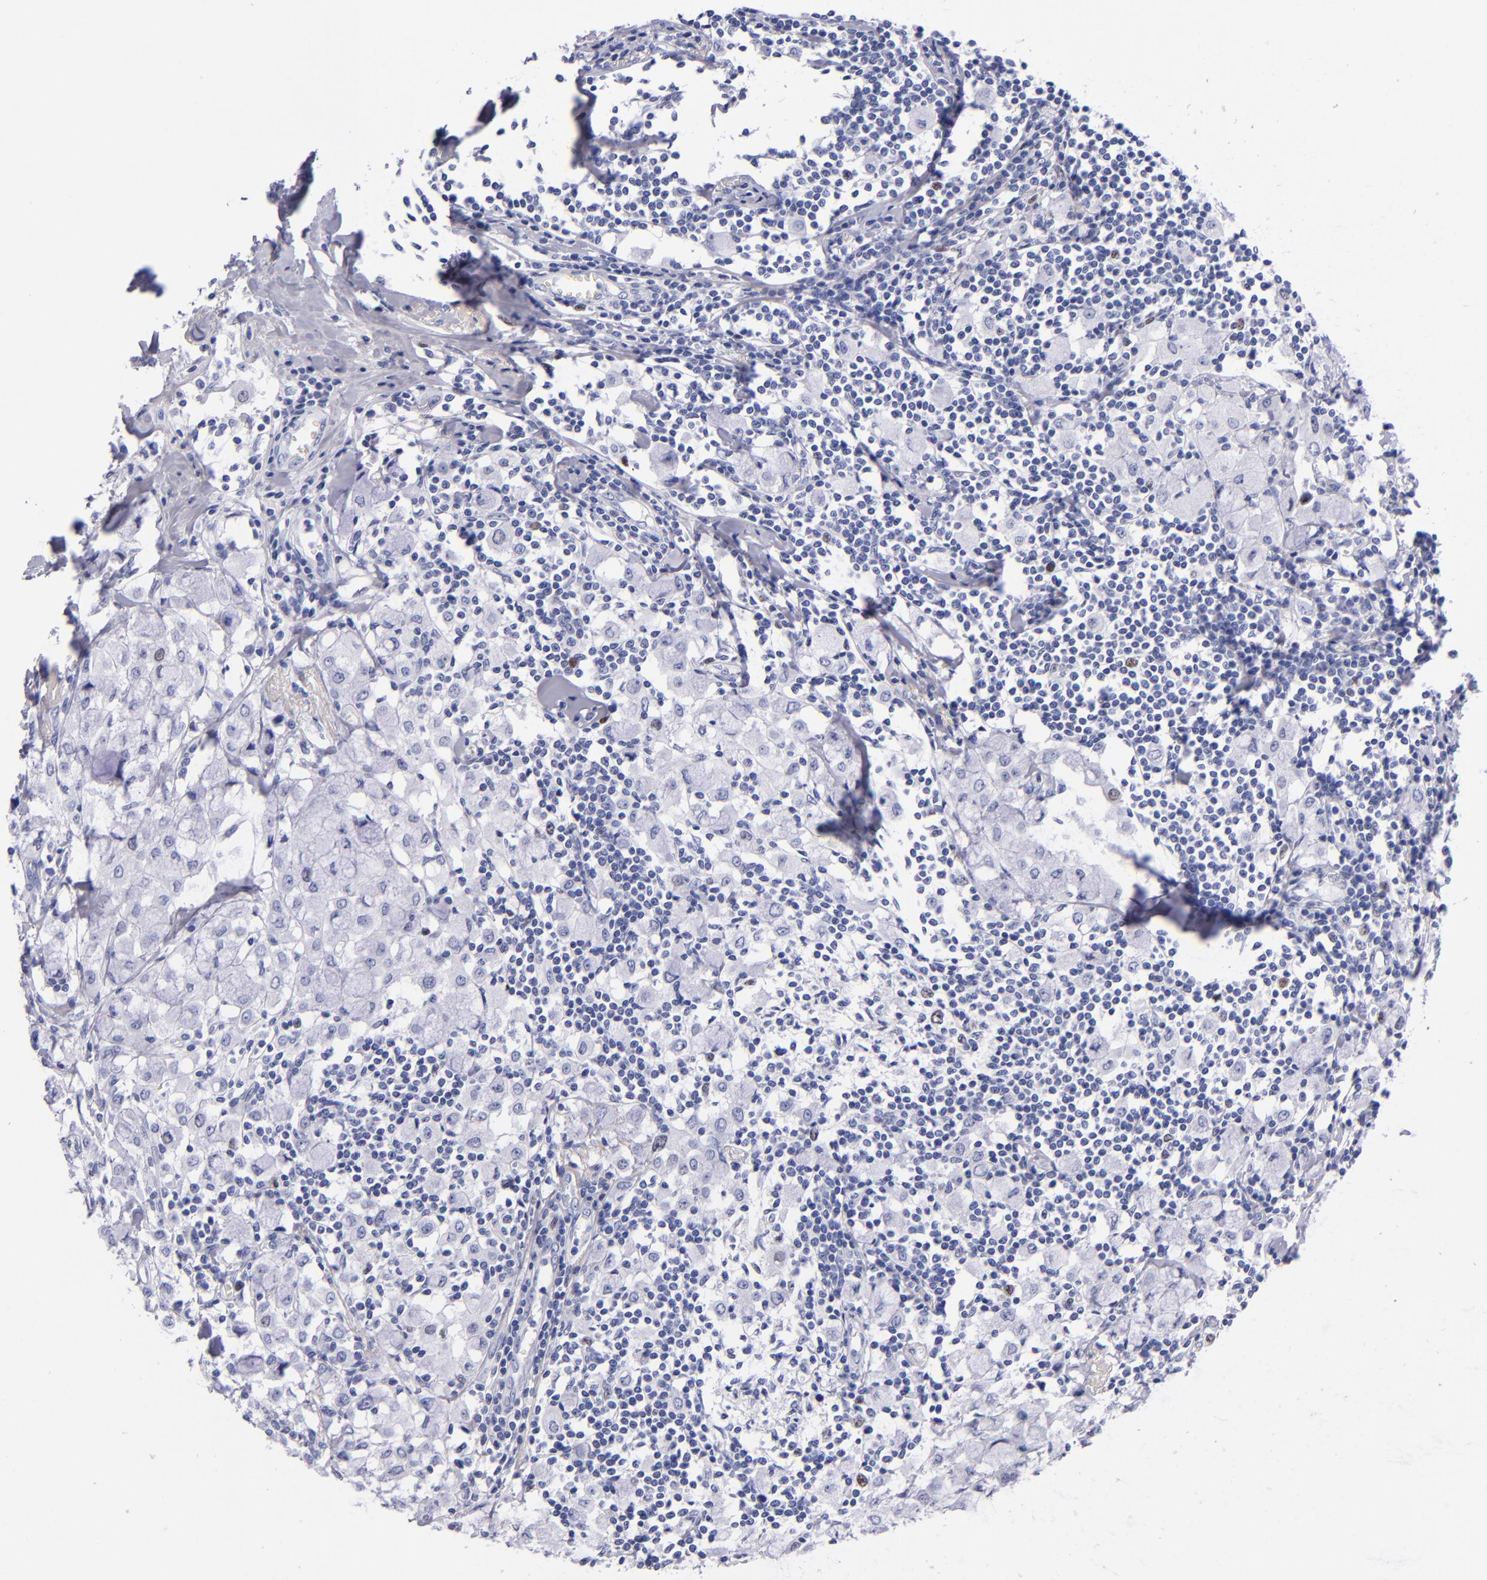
{"staining": {"intensity": "weak", "quantity": "<25%", "location": "nuclear"}, "tissue": "breast cancer", "cell_type": "Tumor cells", "image_type": "cancer", "snomed": [{"axis": "morphology", "description": "Lobular carcinoma"}, {"axis": "topography", "description": "Breast"}], "caption": "A photomicrograph of human breast lobular carcinoma is negative for staining in tumor cells. (Stains: DAB immunohistochemistry with hematoxylin counter stain, Microscopy: brightfield microscopy at high magnification).", "gene": "MCM7", "patient": {"sex": "female", "age": 85}}